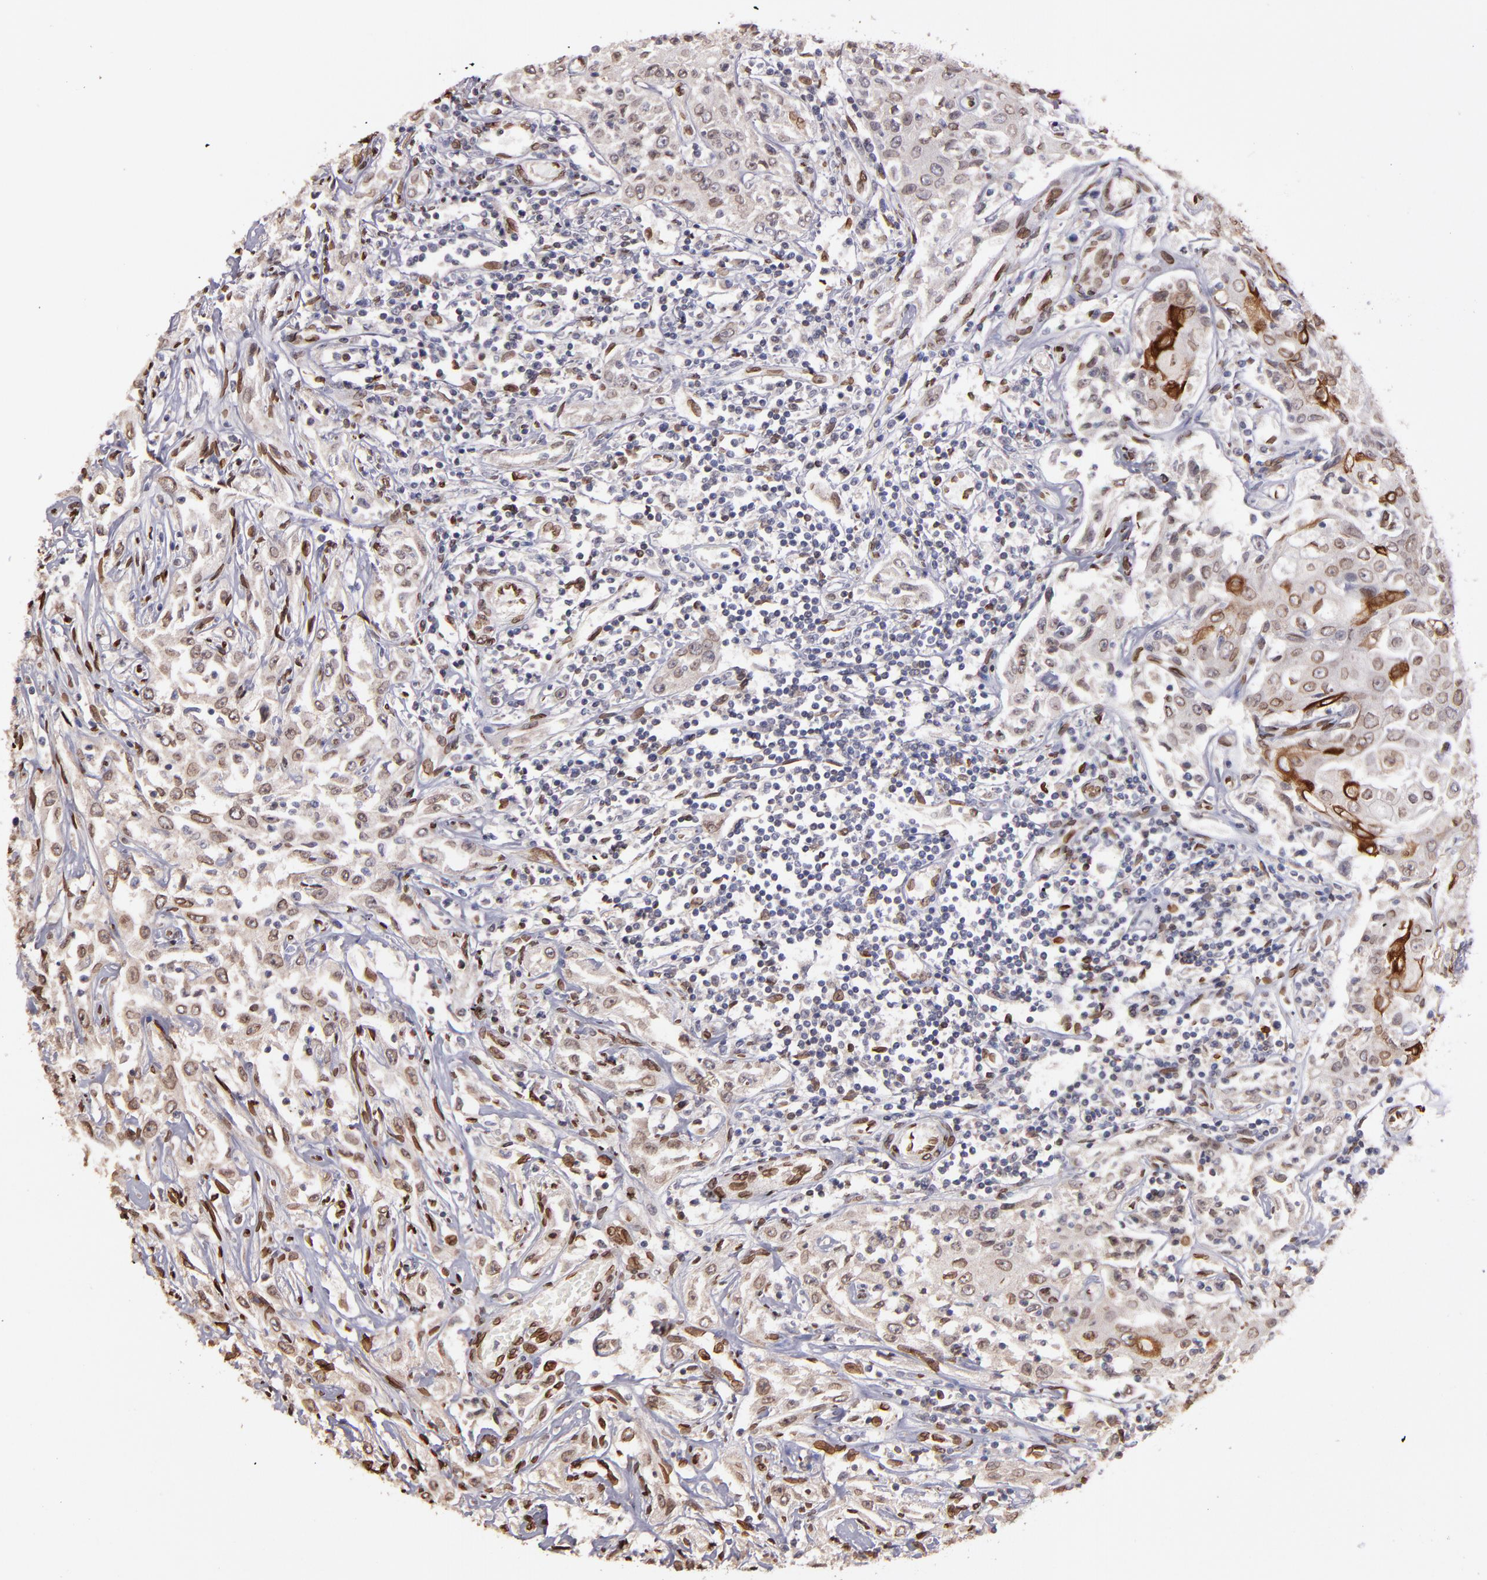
{"staining": {"intensity": "weak", "quantity": ">75%", "location": "cytoplasmic/membranous,nuclear"}, "tissue": "head and neck cancer", "cell_type": "Tumor cells", "image_type": "cancer", "snomed": [{"axis": "morphology", "description": "Squamous cell carcinoma, NOS"}, {"axis": "topography", "description": "Oral tissue"}, {"axis": "topography", "description": "Head-Neck"}], "caption": "The histopathology image reveals a brown stain indicating the presence of a protein in the cytoplasmic/membranous and nuclear of tumor cells in head and neck squamous cell carcinoma. (DAB IHC with brightfield microscopy, high magnification).", "gene": "PUM3", "patient": {"sex": "female", "age": 76}}